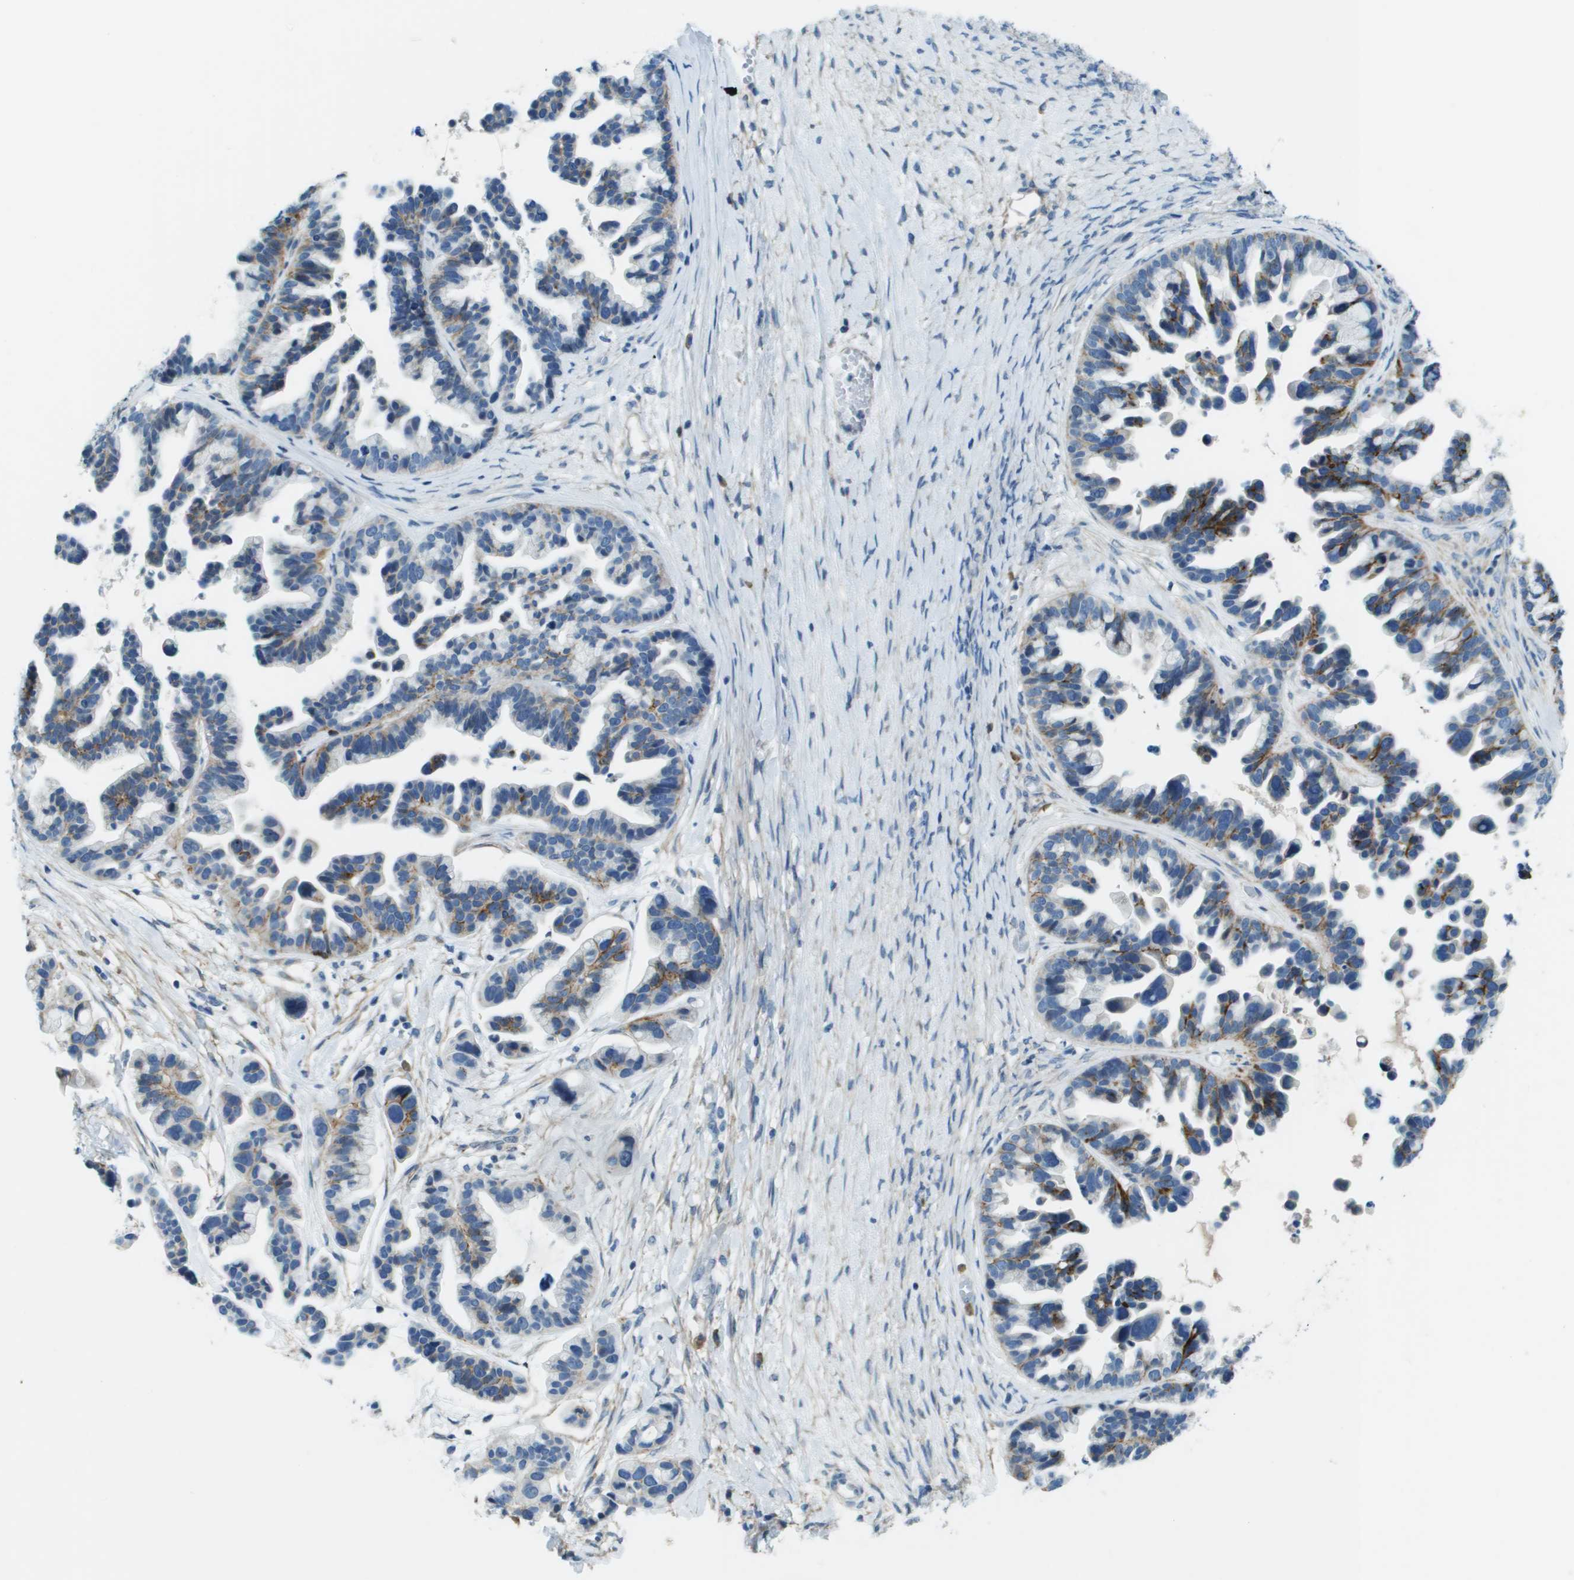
{"staining": {"intensity": "moderate", "quantity": "<25%", "location": "cytoplasmic/membranous"}, "tissue": "ovarian cancer", "cell_type": "Tumor cells", "image_type": "cancer", "snomed": [{"axis": "morphology", "description": "Cystadenocarcinoma, serous, NOS"}, {"axis": "topography", "description": "Ovary"}], "caption": "Immunohistochemical staining of ovarian serous cystadenocarcinoma reveals moderate cytoplasmic/membranous protein expression in approximately <25% of tumor cells. The staining is performed using DAB (3,3'-diaminobenzidine) brown chromogen to label protein expression. The nuclei are counter-stained blue using hematoxylin.", "gene": "SDC1", "patient": {"sex": "female", "age": 56}}